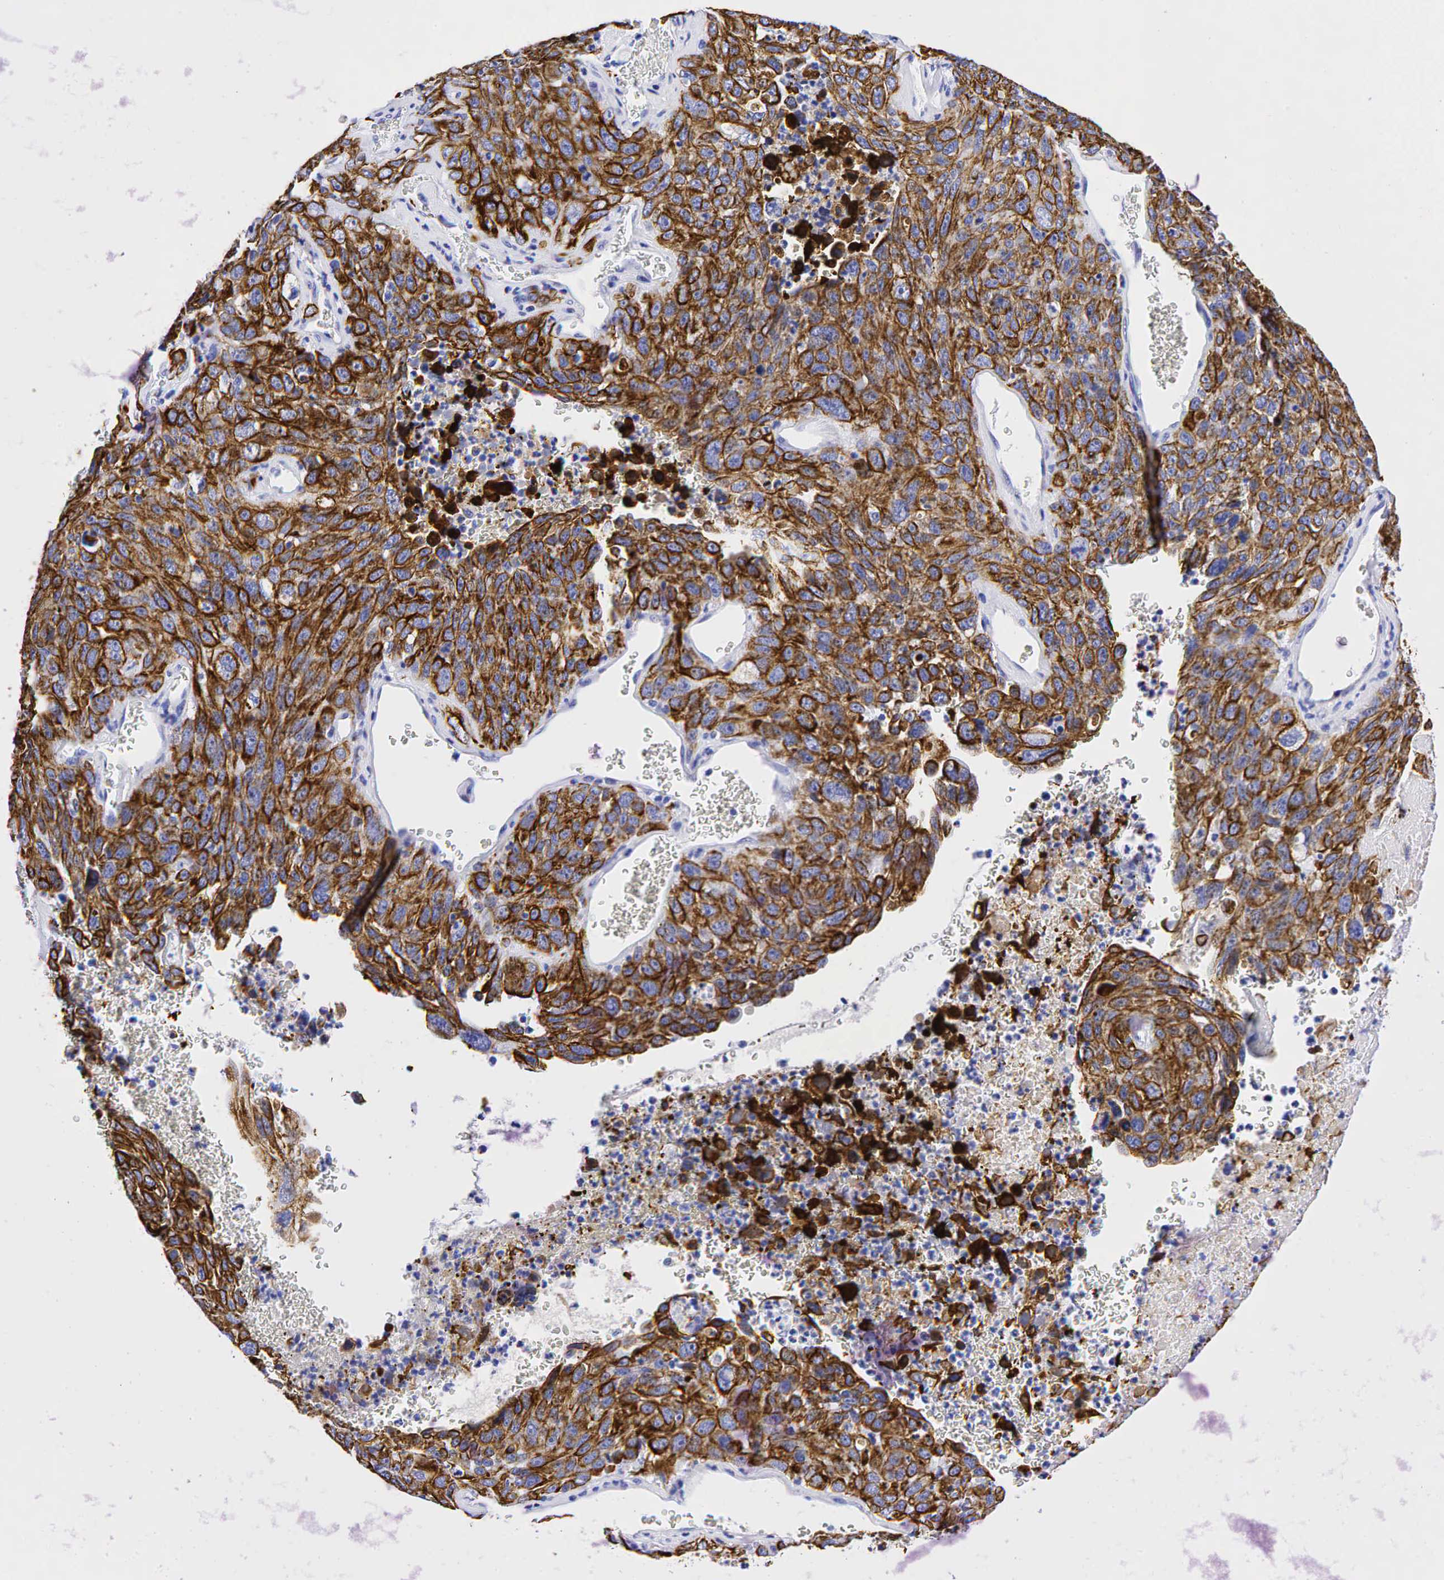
{"staining": {"intensity": "strong", "quantity": ">75%", "location": "cytoplasmic/membranous"}, "tissue": "lung cancer", "cell_type": "Tumor cells", "image_type": "cancer", "snomed": [{"axis": "morphology", "description": "Squamous cell carcinoma, NOS"}, {"axis": "topography", "description": "Lung"}], "caption": "This is a histology image of immunohistochemistry (IHC) staining of lung squamous cell carcinoma, which shows strong staining in the cytoplasmic/membranous of tumor cells.", "gene": "KRT19", "patient": {"sex": "male", "age": 64}}